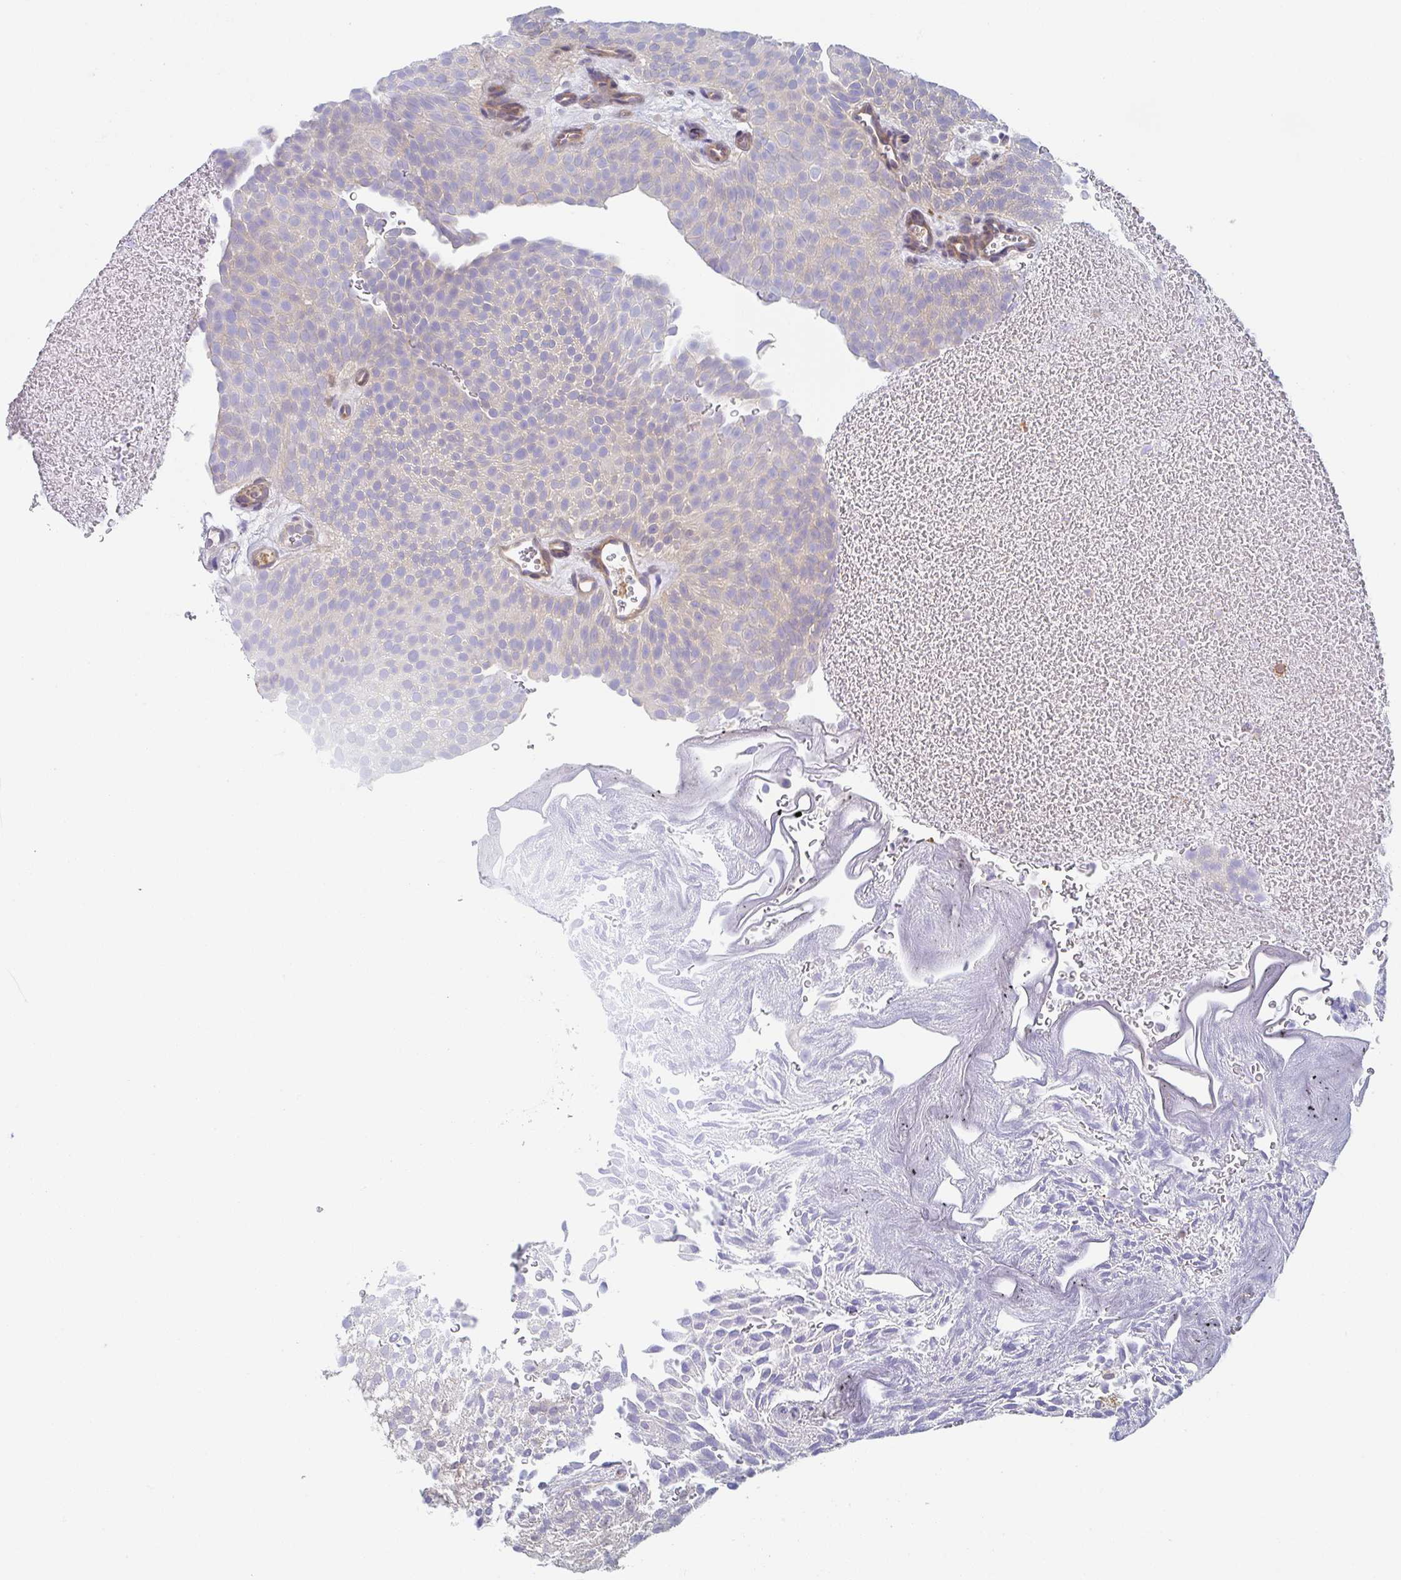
{"staining": {"intensity": "negative", "quantity": "none", "location": "none"}, "tissue": "urothelial cancer", "cell_type": "Tumor cells", "image_type": "cancer", "snomed": [{"axis": "morphology", "description": "Urothelial carcinoma, Low grade"}, {"axis": "topography", "description": "Urinary bladder"}], "caption": "This histopathology image is of urothelial carcinoma (low-grade) stained with IHC to label a protein in brown with the nuclei are counter-stained blue. There is no staining in tumor cells. The staining is performed using DAB brown chromogen with nuclei counter-stained in using hematoxylin.", "gene": "AMPD2", "patient": {"sex": "male", "age": 78}}